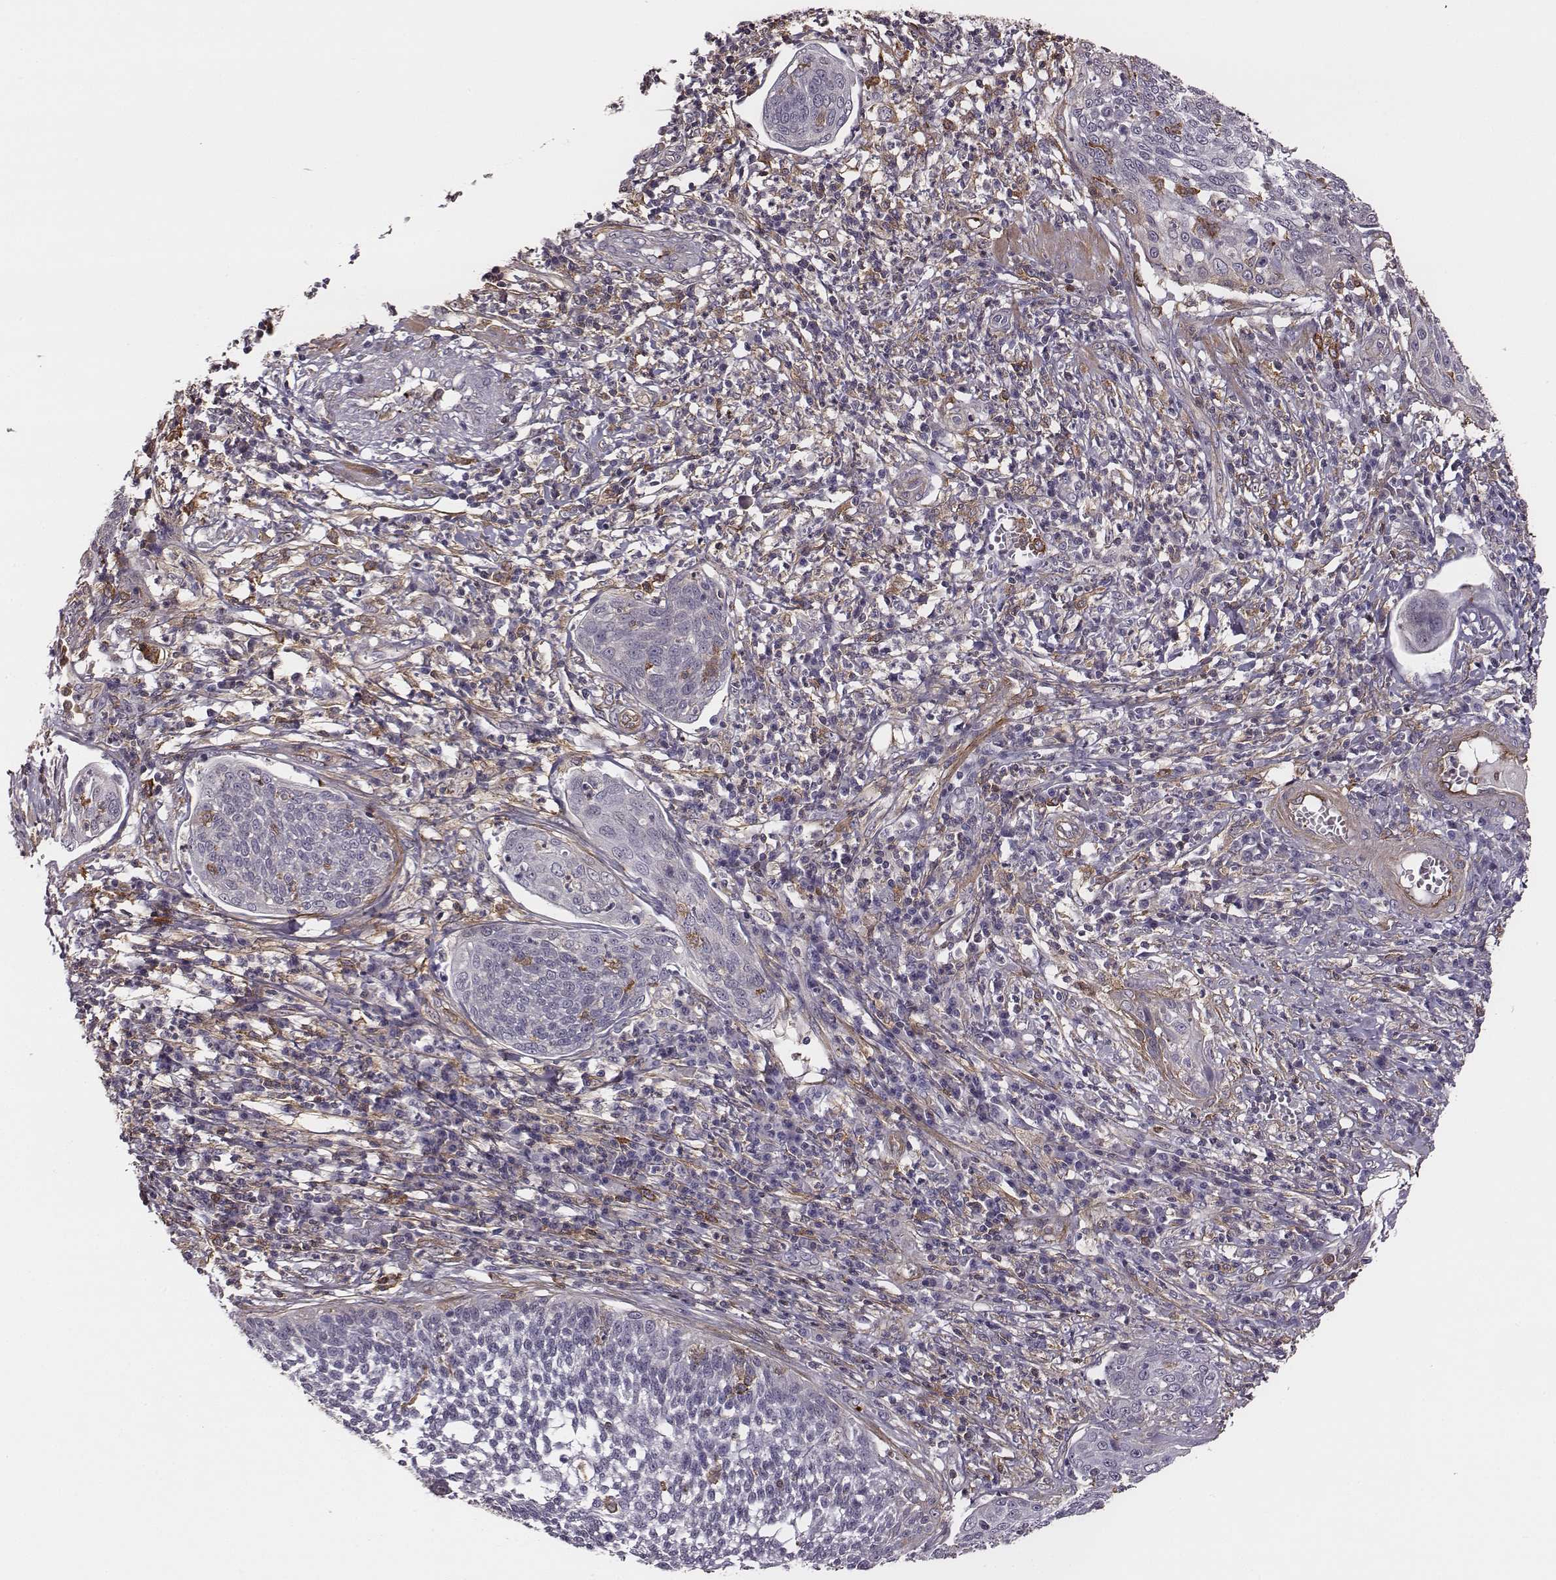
{"staining": {"intensity": "negative", "quantity": "none", "location": "none"}, "tissue": "cervical cancer", "cell_type": "Tumor cells", "image_type": "cancer", "snomed": [{"axis": "morphology", "description": "Squamous cell carcinoma, NOS"}, {"axis": "topography", "description": "Cervix"}], "caption": "Tumor cells are negative for brown protein staining in squamous cell carcinoma (cervical). Nuclei are stained in blue.", "gene": "ZYX", "patient": {"sex": "female", "age": 34}}